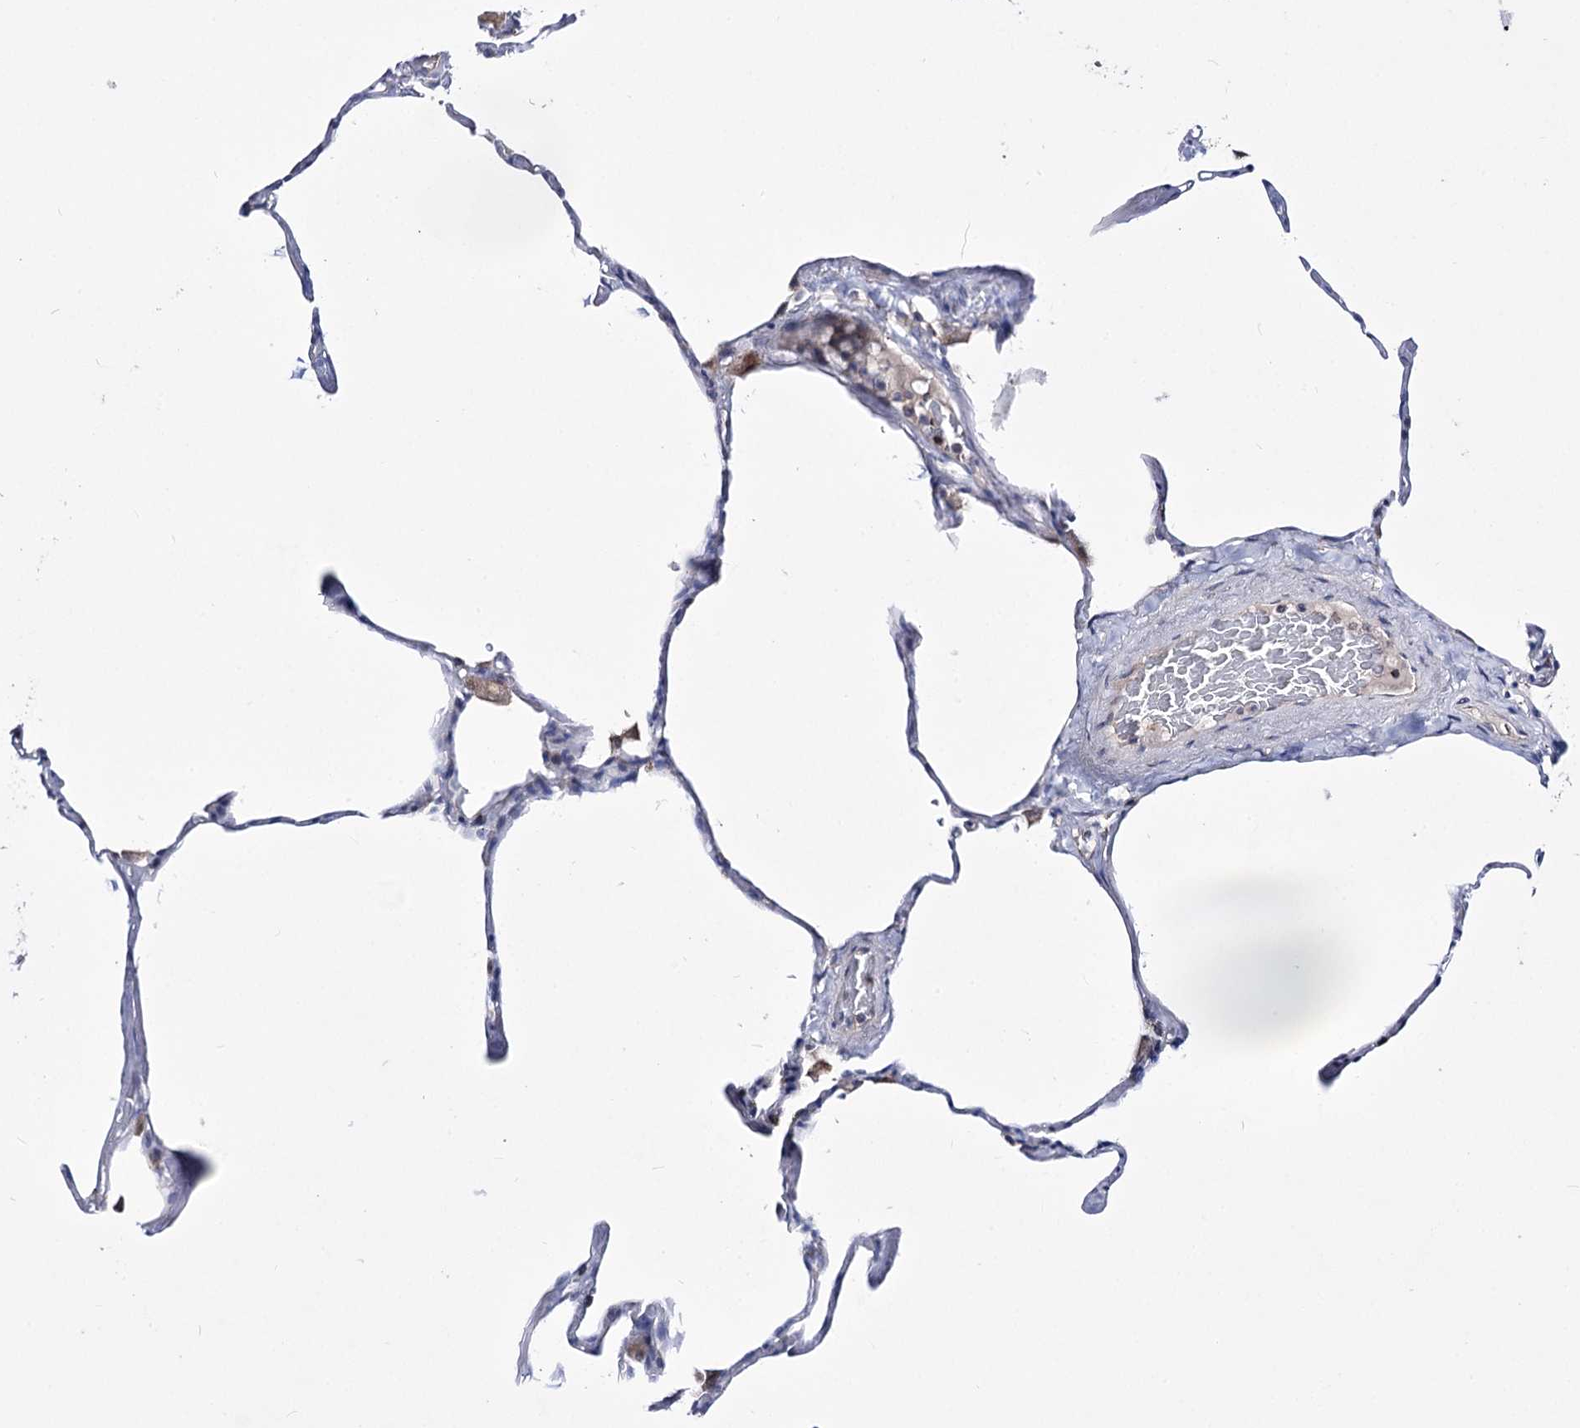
{"staining": {"intensity": "weak", "quantity": "<25%", "location": "cytoplasmic/membranous"}, "tissue": "lung", "cell_type": "Alveolar cells", "image_type": "normal", "snomed": [{"axis": "morphology", "description": "Normal tissue, NOS"}, {"axis": "topography", "description": "Lung"}], "caption": "Alveolar cells are negative for brown protein staining in benign lung. The staining is performed using DAB brown chromogen with nuclei counter-stained in using hematoxylin.", "gene": "OSBPL5", "patient": {"sex": "male", "age": 65}}